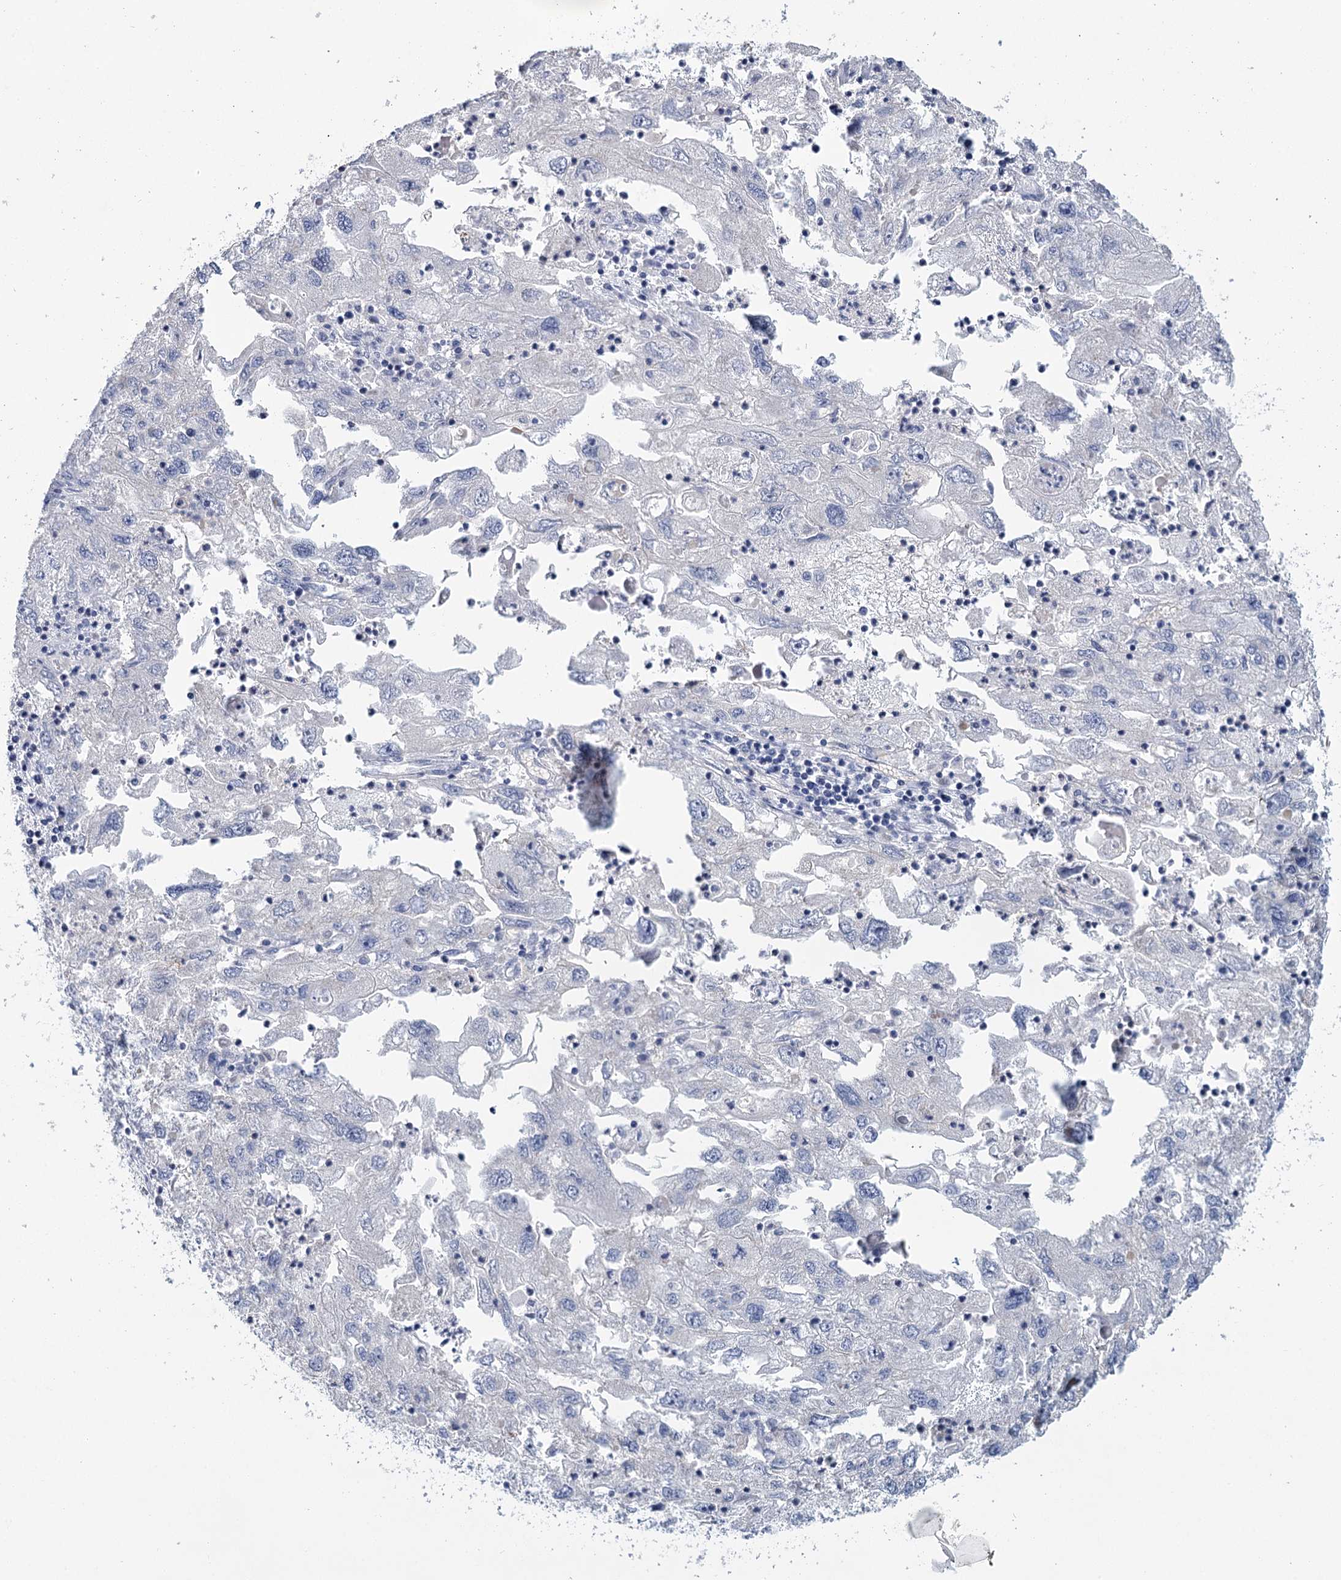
{"staining": {"intensity": "negative", "quantity": "none", "location": "none"}, "tissue": "endometrial cancer", "cell_type": "Tumor cells", "image_type": "cancer", "snomed": [{"axis": "morphology", "description": "Adenocarcinoma, NOS"}, {"axis": "topography", "description": "Endometrium"}], "caption": "There is no significant expression in tumor cells of endometrial cancer (adenocarcinoma).", "gene": "IGSF3", "patient": {"sex": "female", "age": 49}}